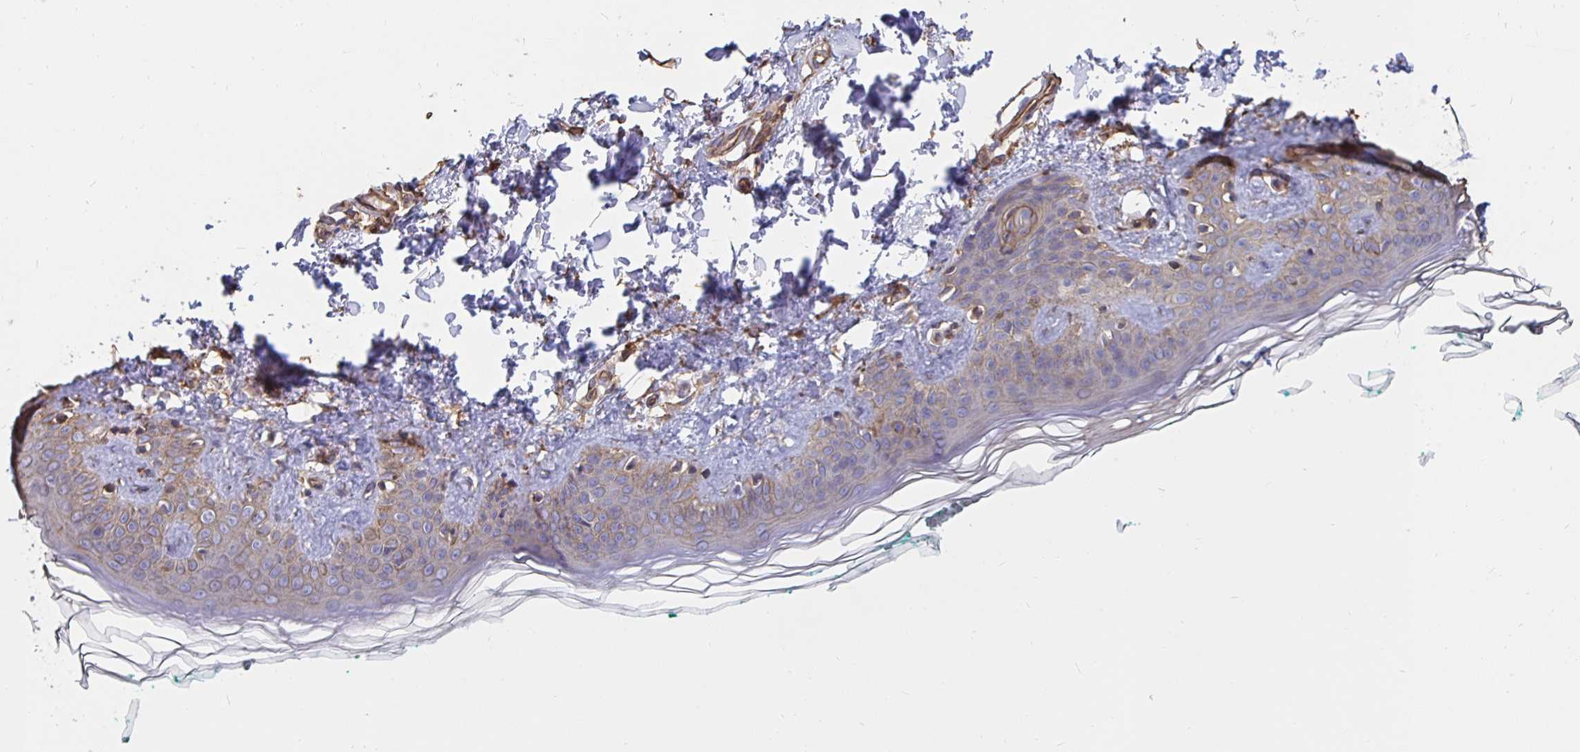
{"staining": {"intensity": "moderate", "quantity": "25%-75%", "location": "cytoplasmic/membranous"}, "tissue": "skin", "cell_type": "Fibroblasts", "image_type": "normal", "snomed": [{"axis": "morphology", "description": "Normal tissue, NOS"}, {"axis": "topography", "description": "Skin"}, {"axis": "topography", "description": "Peripheral nerve tissue"}], "caption": "Immunohistochemical staining of benign human skin reveals medium levels of moderate cytoplasmic/membranous positivity in about 25%-75% of fibroblasts. (DAB (3,3'-diaminobenzidine) IHC, brown staining for protein, blue staining for nuclei).", "gene": "ARHGEF39", "patient": {"sex": "female", "age": 45}}